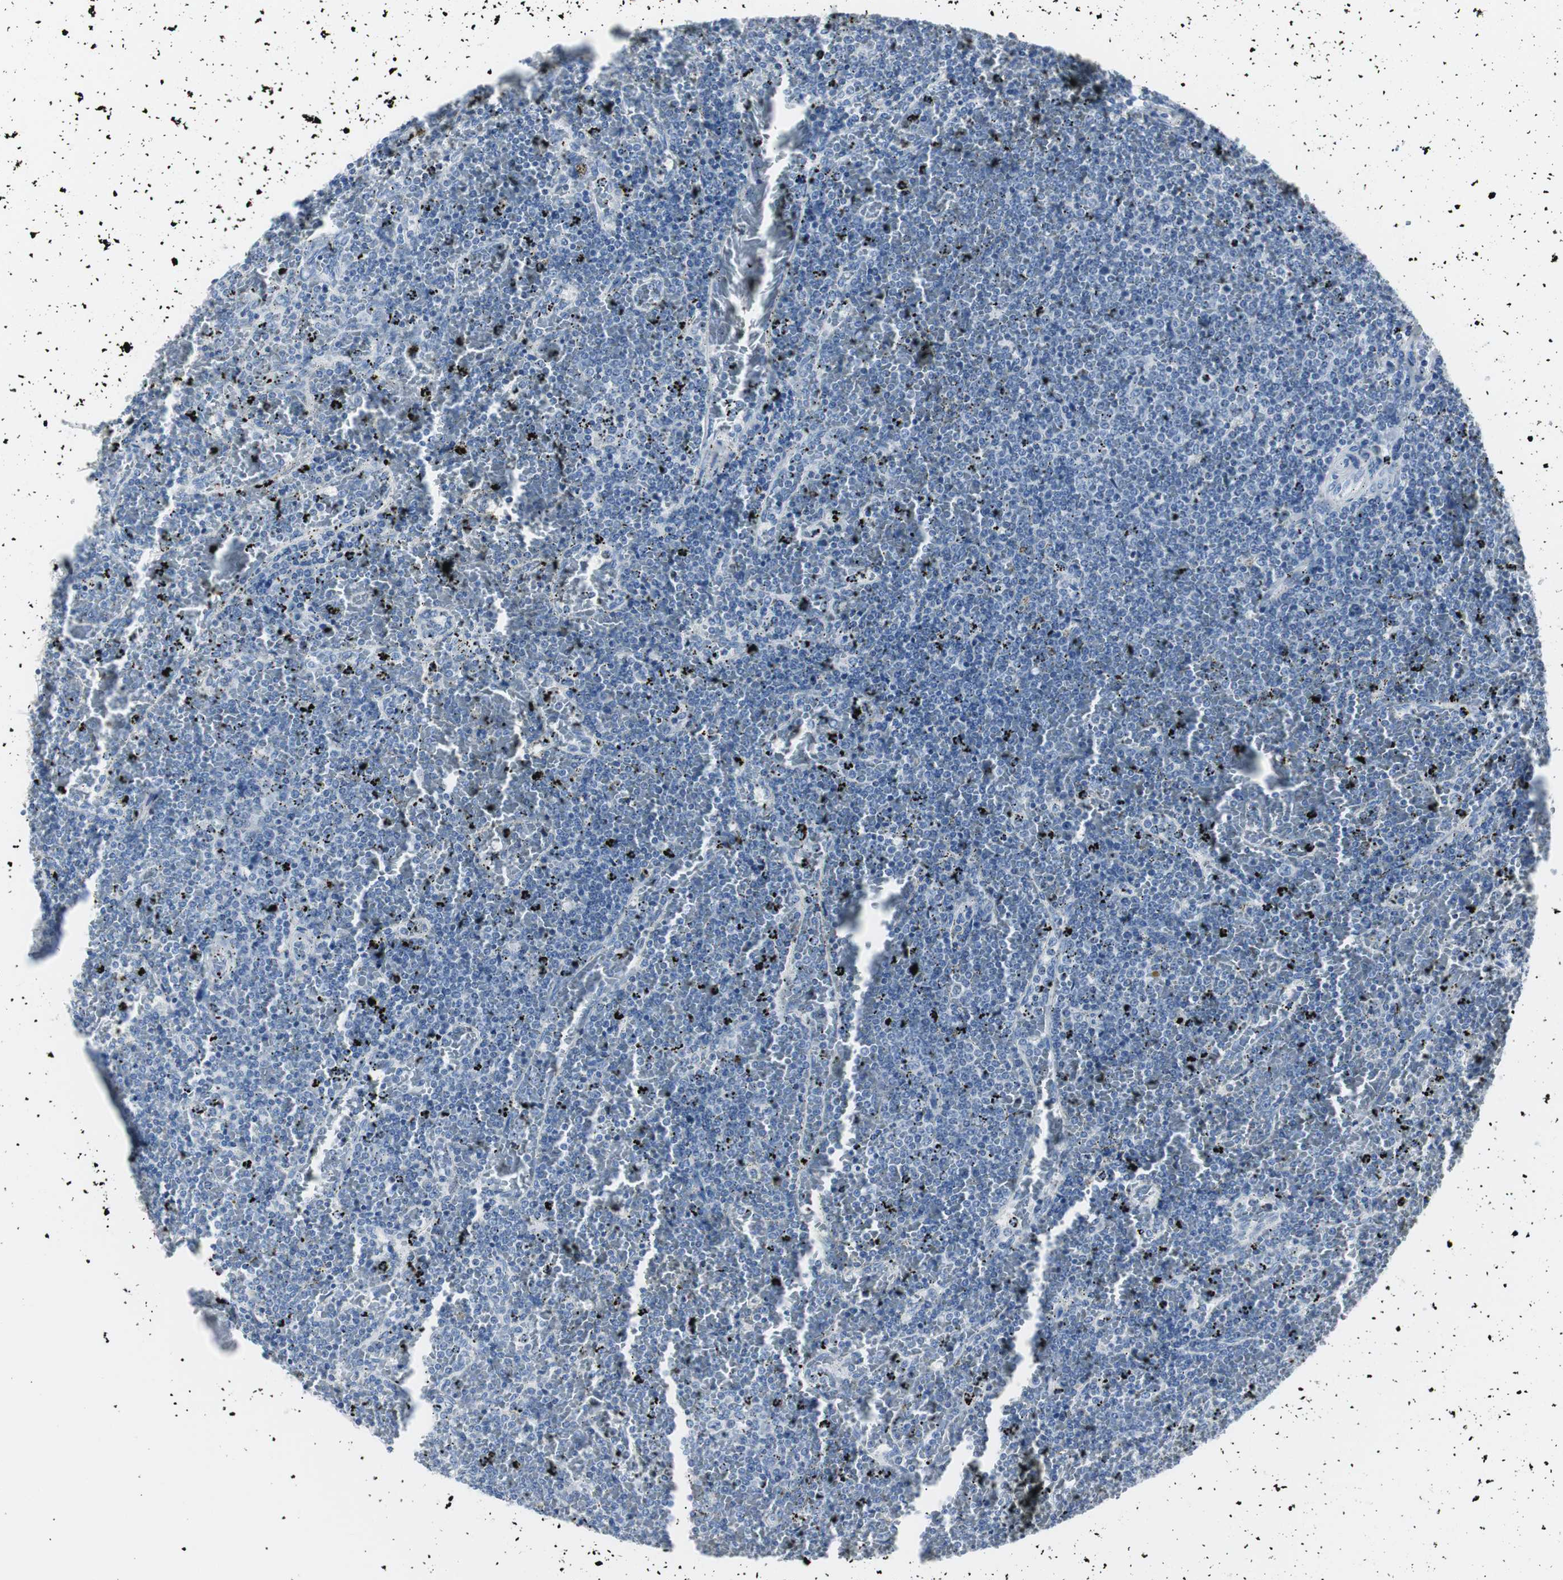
{"staining": {"intensity": "negative", "quantity": "none", "location": "none"}, "tissue": "lymphoma", "cell_type": "Tumor cells", "image_type": "cancer", "snomed": [{"axis": "morphology", "description": "Malignant lymphoma, non-Hodgkin's type, Low grade"}, {"axis": "topography", "description": "Spleen"}], "caption": "DAB (3,3'-diaminobenzidine) immunohistochemical staining of low-grade malignant lymphoma, non-Hodgkin's type displays no significant positivity in tumor cells.", "gene": "GAP43", "patient": {"sex": "female", "age": 77}}